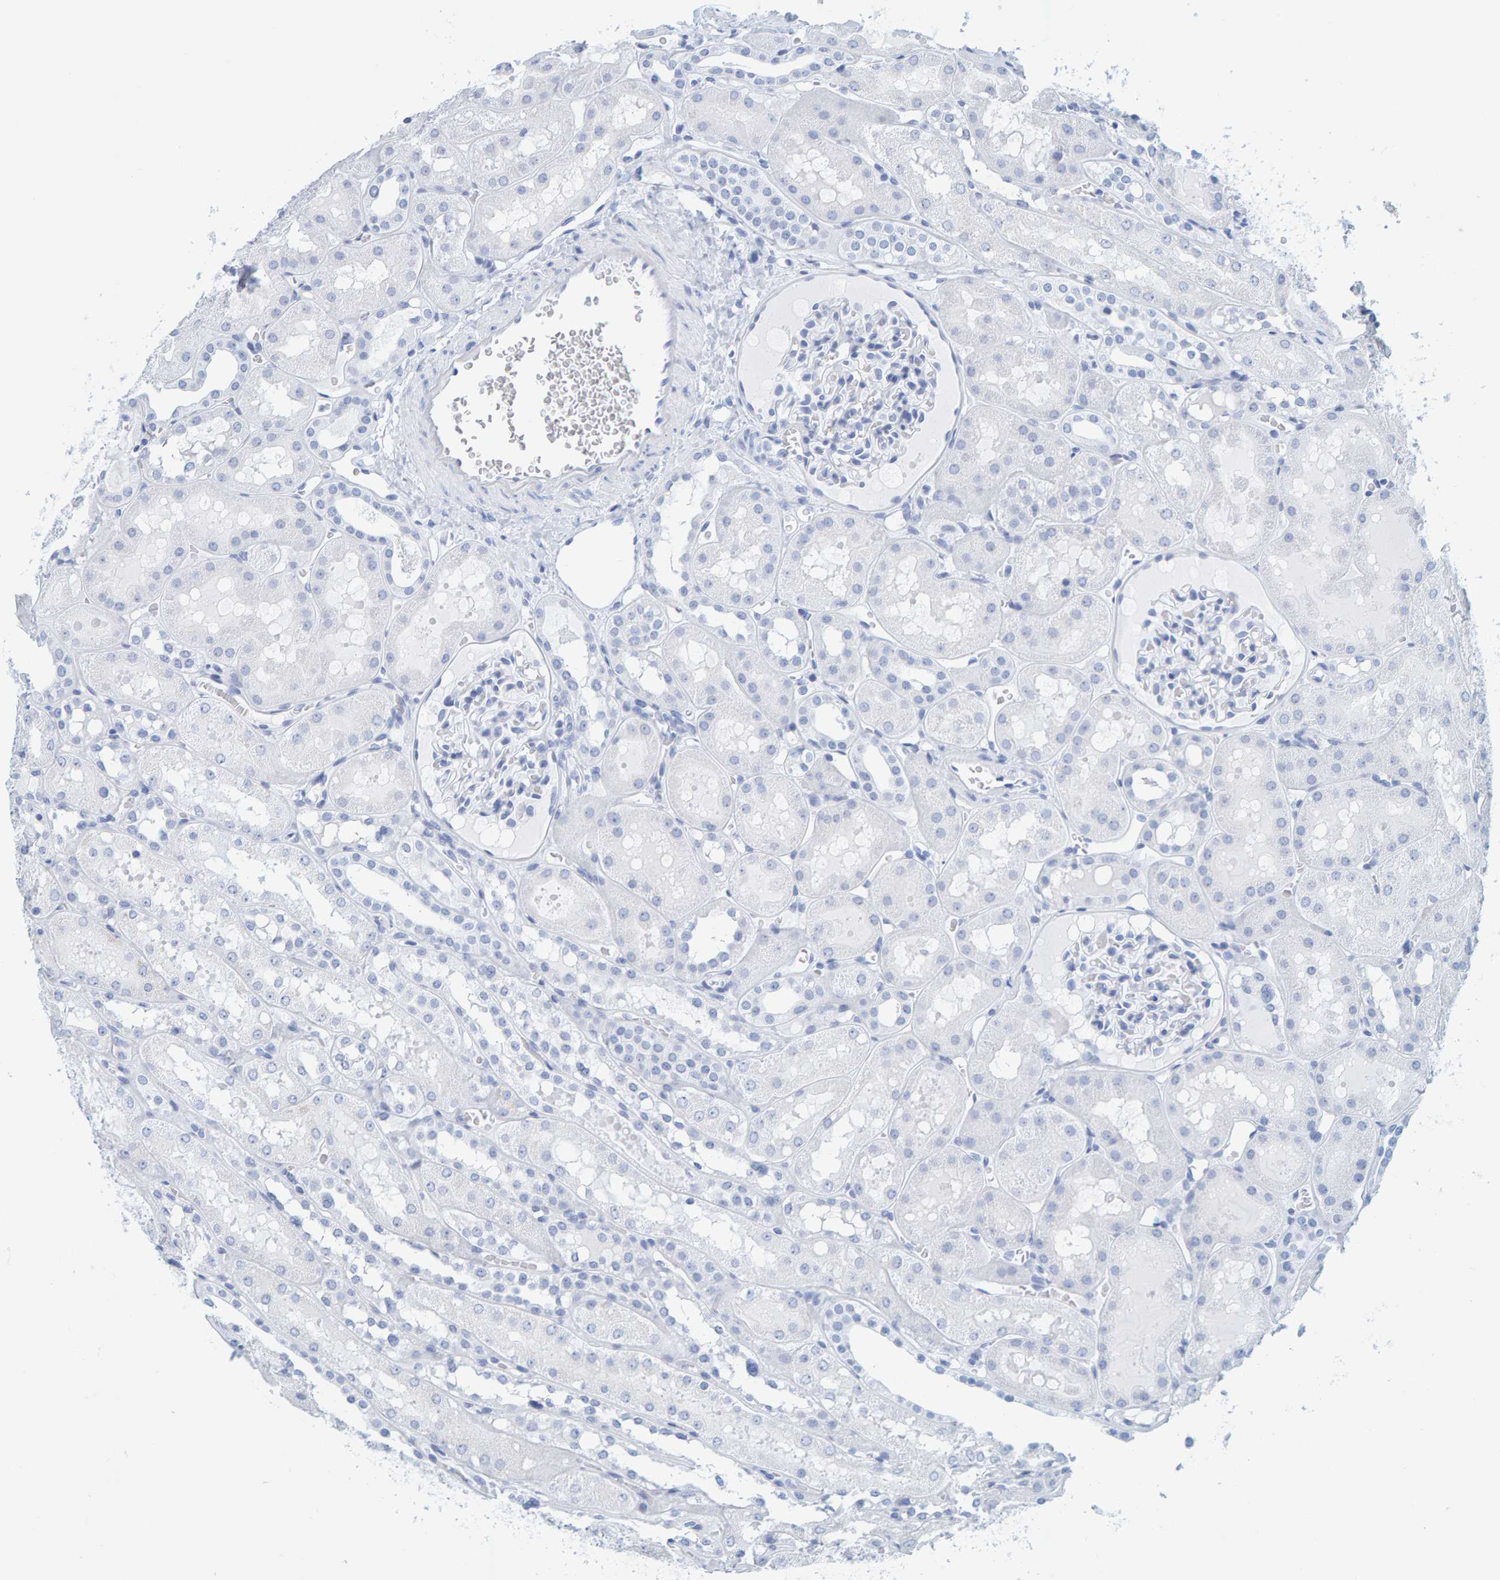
{"staining": {"intensity": "negative", "quantity": "none", "location": "none"}, "tissue": "kidney", "cell_type": "Cells in glomeruli", "image_type": "normal", "snomed": [{"axis": "morphology", "description": "Normal tissue, NOS"}, {"axis": "topography", "description": "Kidney"}, {"axis": "topography", "description": "Urinary bladder"}], "caption": "DAB (3,3'-diaminobenzidine) immunohistochemical staining of unremarkable human kidney reveals no significant staining in cells in glomeruli.", "gene": "SFTPC", "patient": {"sex": "male", "age": 16}}